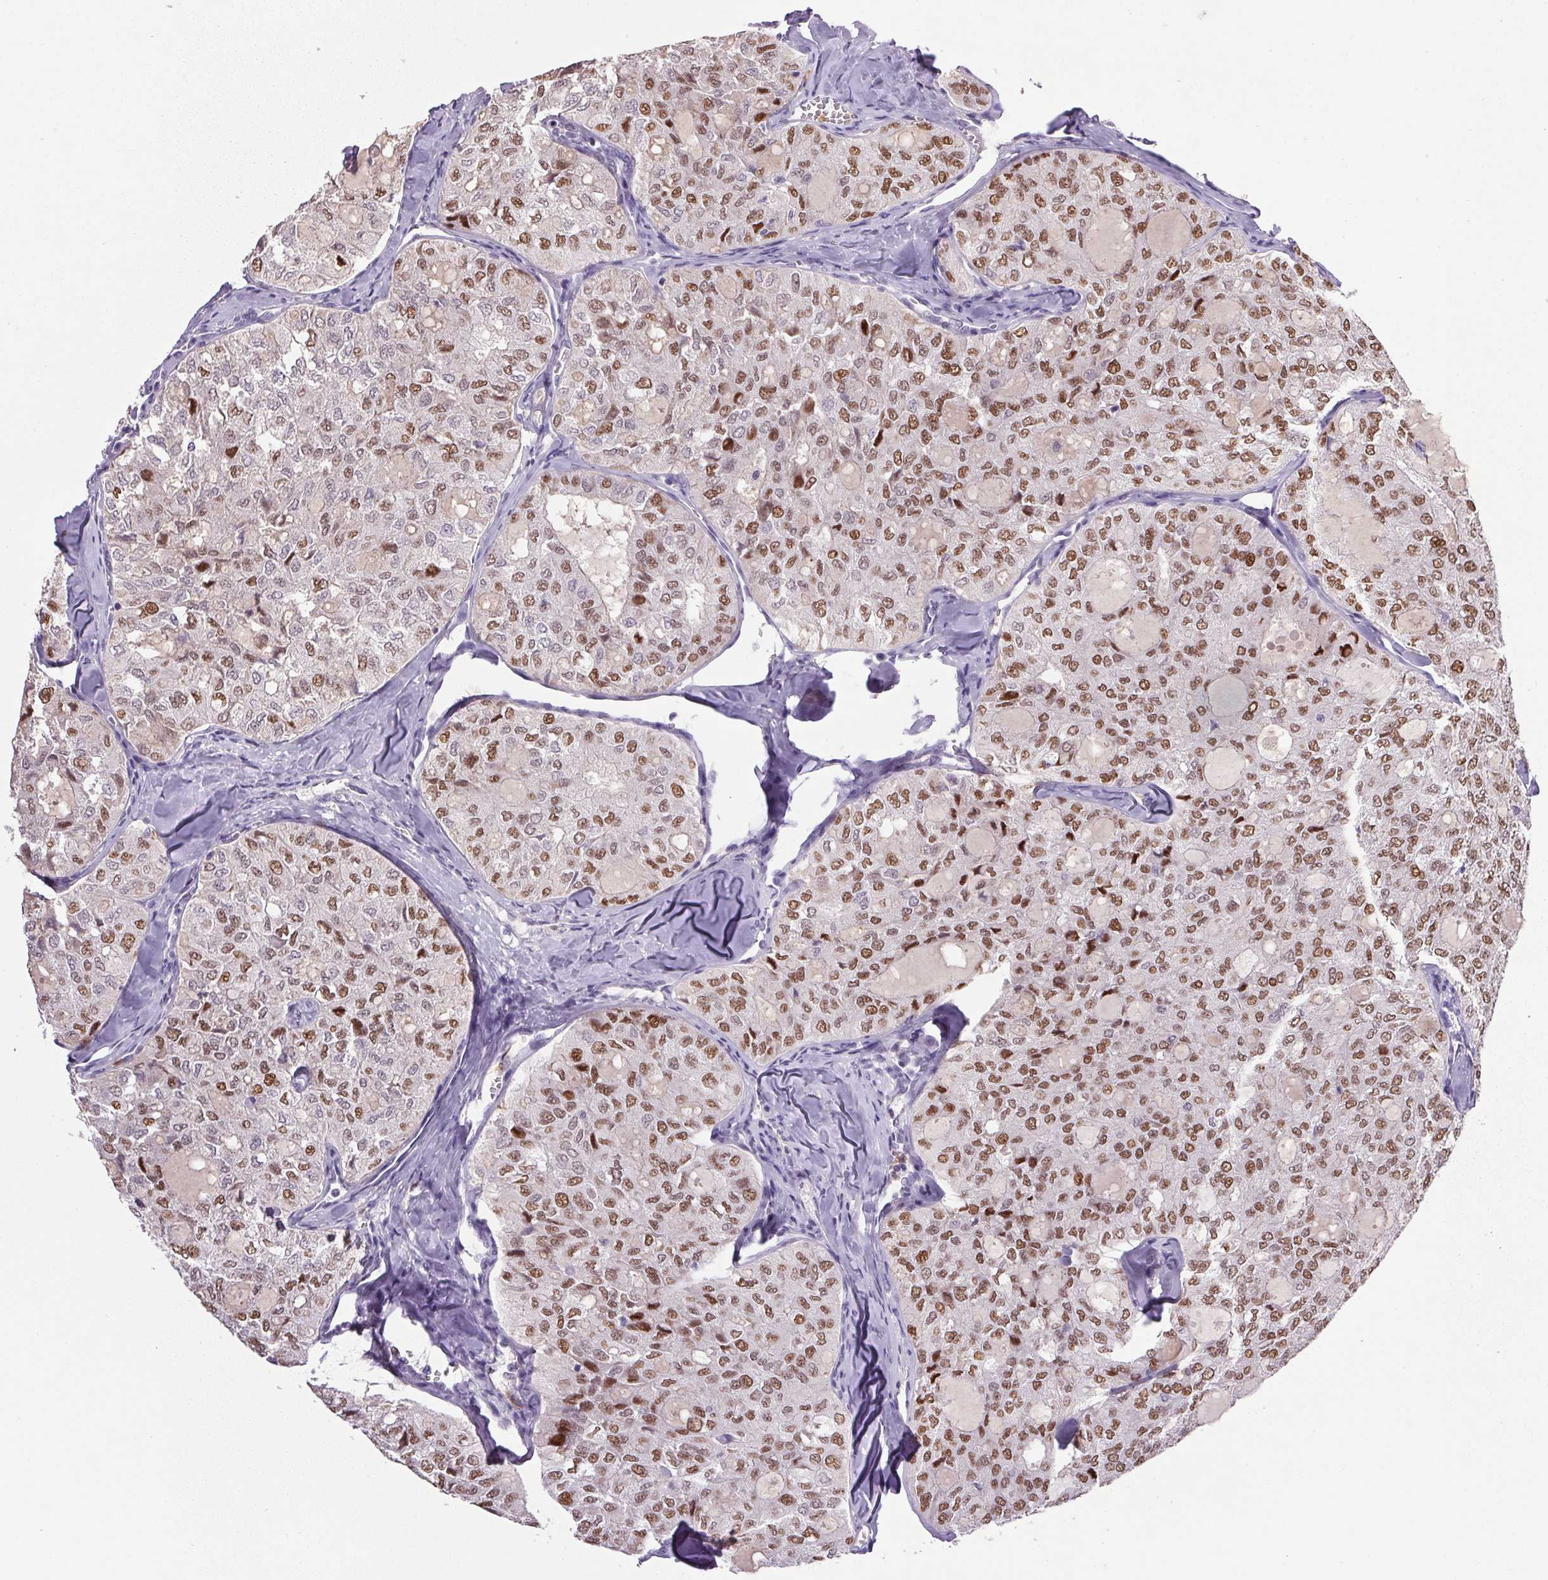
{"staining": {"intensity": "strong", "quantity": "25%-75%", "location": "nuclear"}, "tissue": "thyroid cancer", "cell_type": "Tumor cells", "image_type": "cancer", "snomed": [{"axis": "morphology", "description": "Follicular adenoma carcinoma, NOS"}, {"axis": "topography", "description": "Thyroid gland"}], "caption": "Protein staining of thyroid follicular adenoma carcinoma tissue exhibits strong nuclear expression in approximately 25%-75% of tumor cells. (IHC, brightfield microscopy, high magnification).", "gene": "TRDN", "patient": {"sex": "male", "age": 75}}